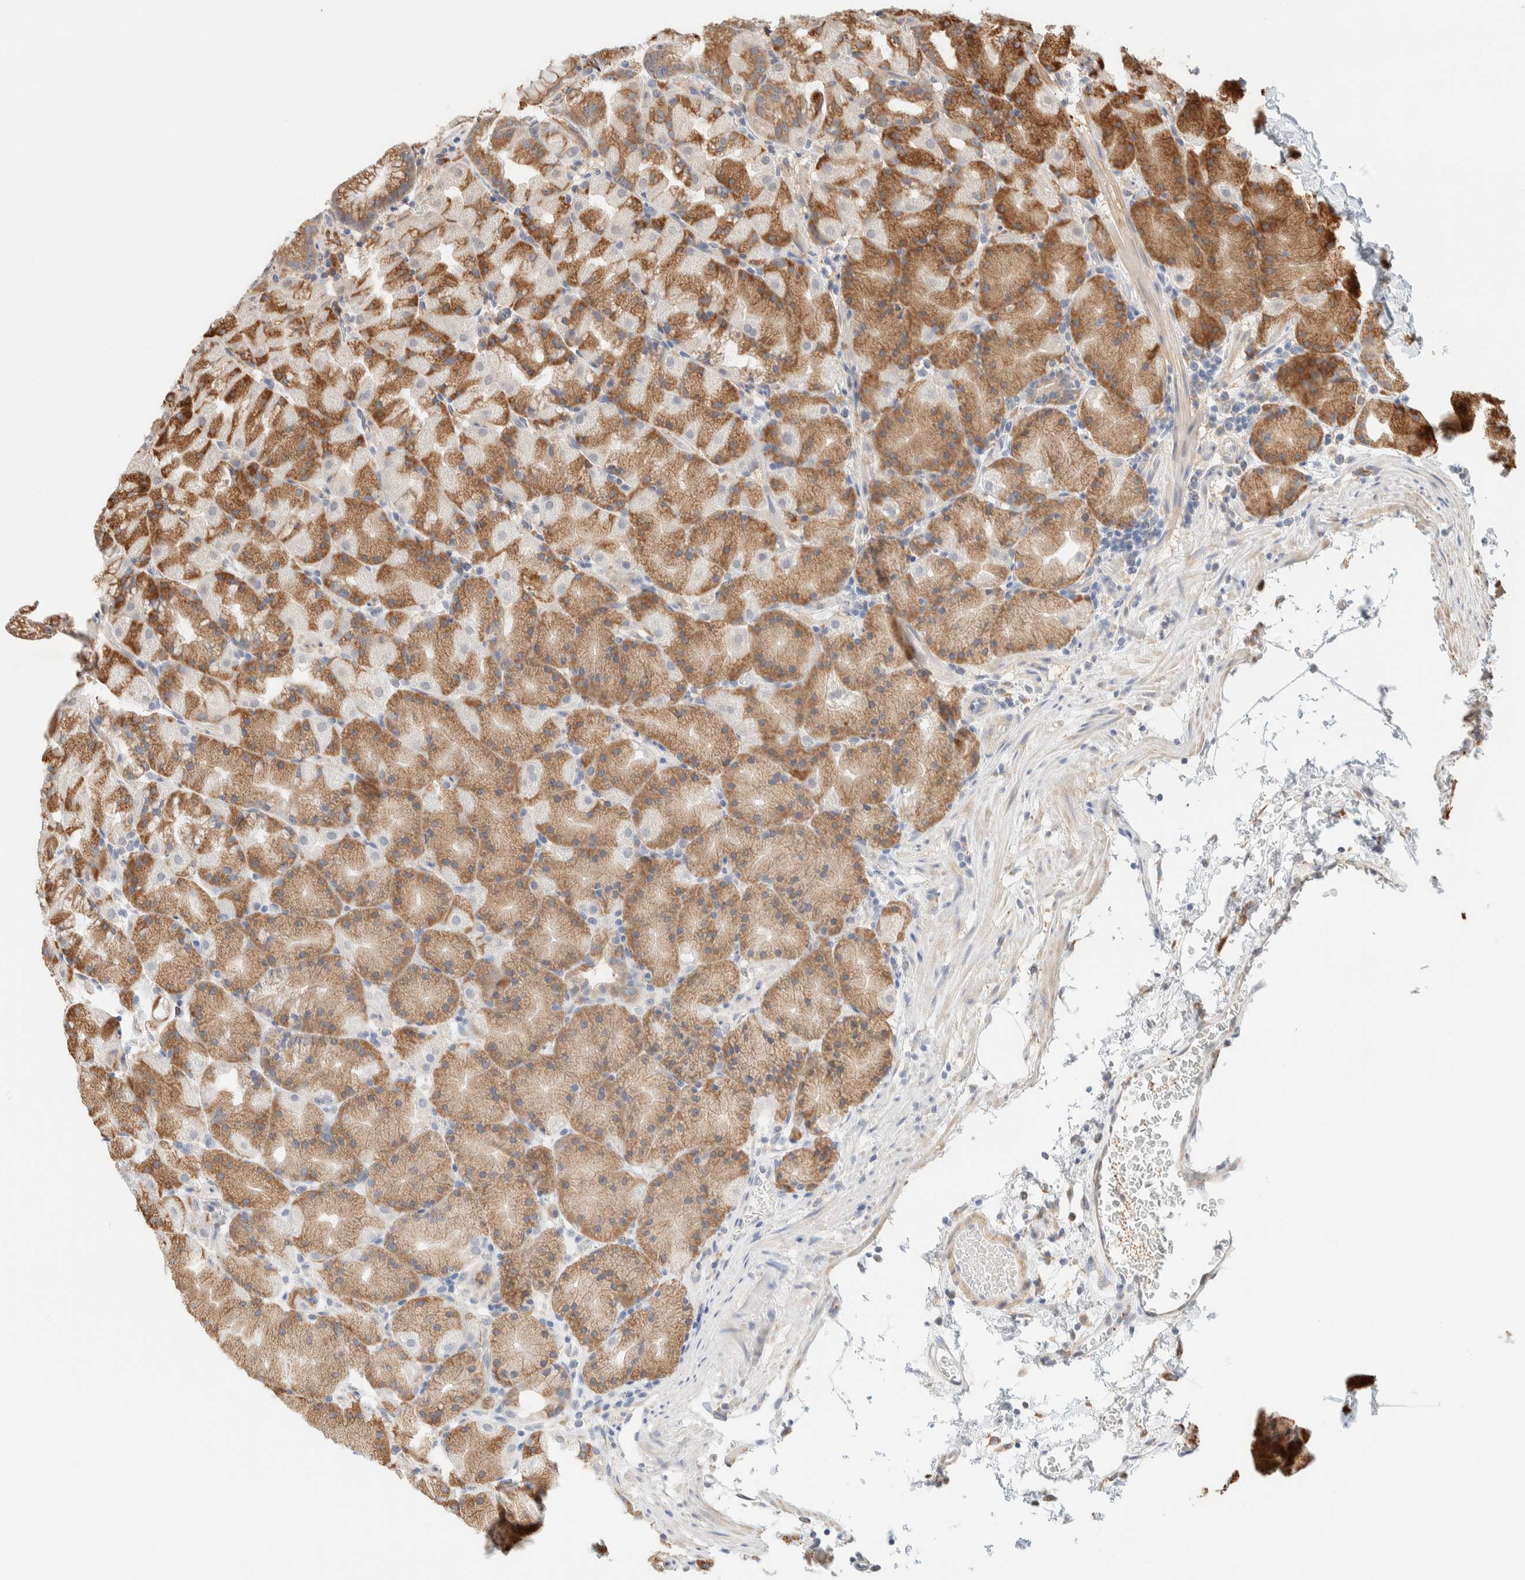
{"staining": {"intensity": "moderate", "quantity": ">75%", "location": "cytoplasmic/membranous"}, "tissue": "stomach", "cell_type": "Glandular cells", "image_type": "normal", "snomed": [{"axis": "morphology", "description": "Normal tissue, NOS"}, {"axis": "topography", "description": "Stomach, upper"}, {"axis": "topography", "description": "Stomach"}], "caption": "Human stomach stained for a protein (brown) reveals moderate cytoplasmic/membranous positive staining in approximately >75% of glandular cells.", "gene": "INTS1", "patient": {"sex": "male", "age": 48}}